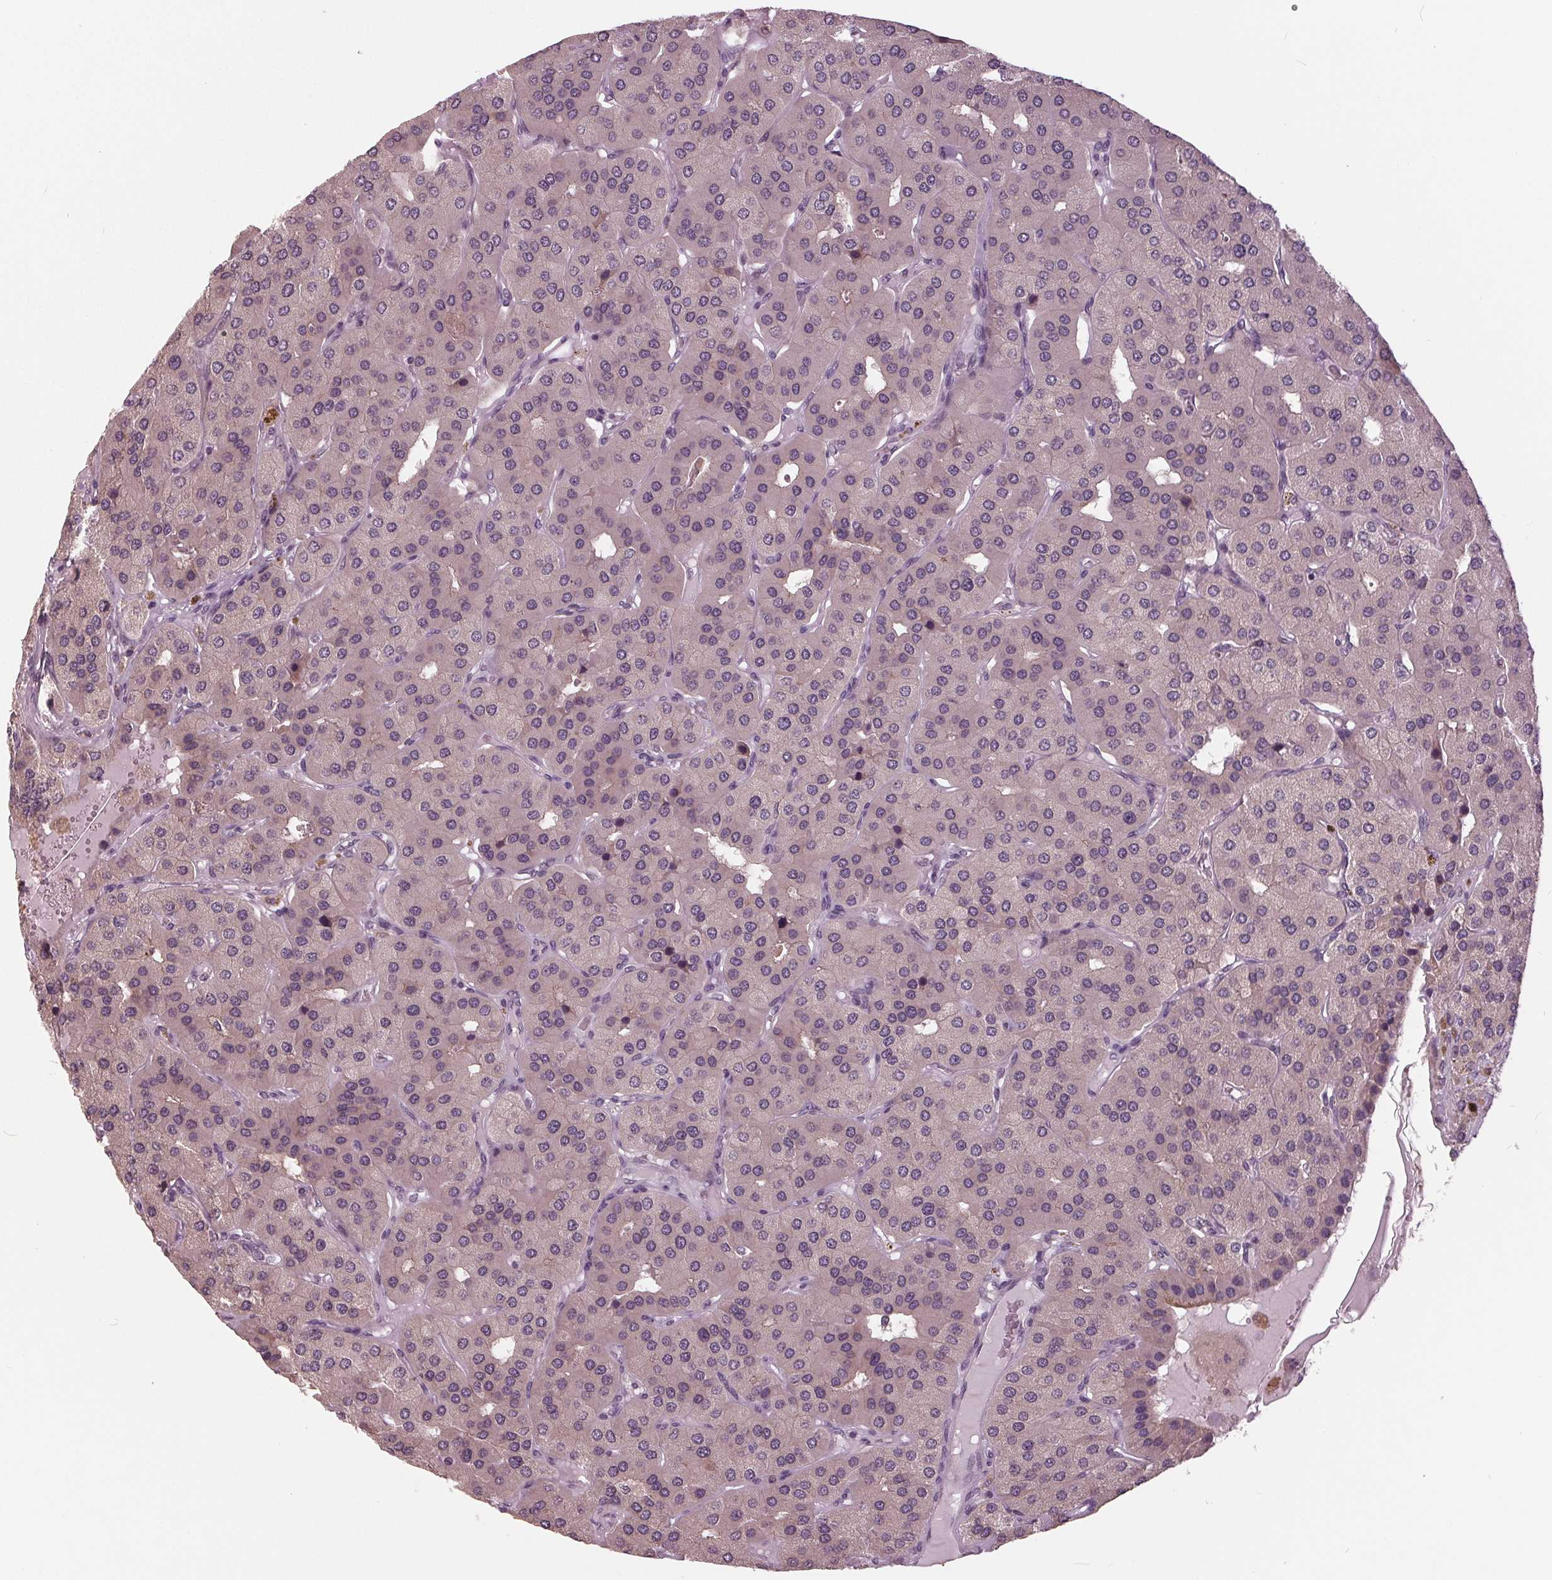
{"staining": {"intensity": "negative", "quantity": "none", "location": "none"}, "tissue": "parathyroid gland", "cell_type": "Glandular cells", "image_type": "normal", "snomed": [{"axis": "morphology", "description": "Normal tissue, NOS"}, {"axis": "morphology", "description": "Adenoma, NOS"}, {"axis": "topography", "description": "Parathyroid gland"}], "caption": "Image shows no significant protein positivity in glandular cells of normal parathyroid gland. (DAB IHC, high magnification).", "gene": "SIGLEC6", "patient": {"sex": "female", "age": 86}}